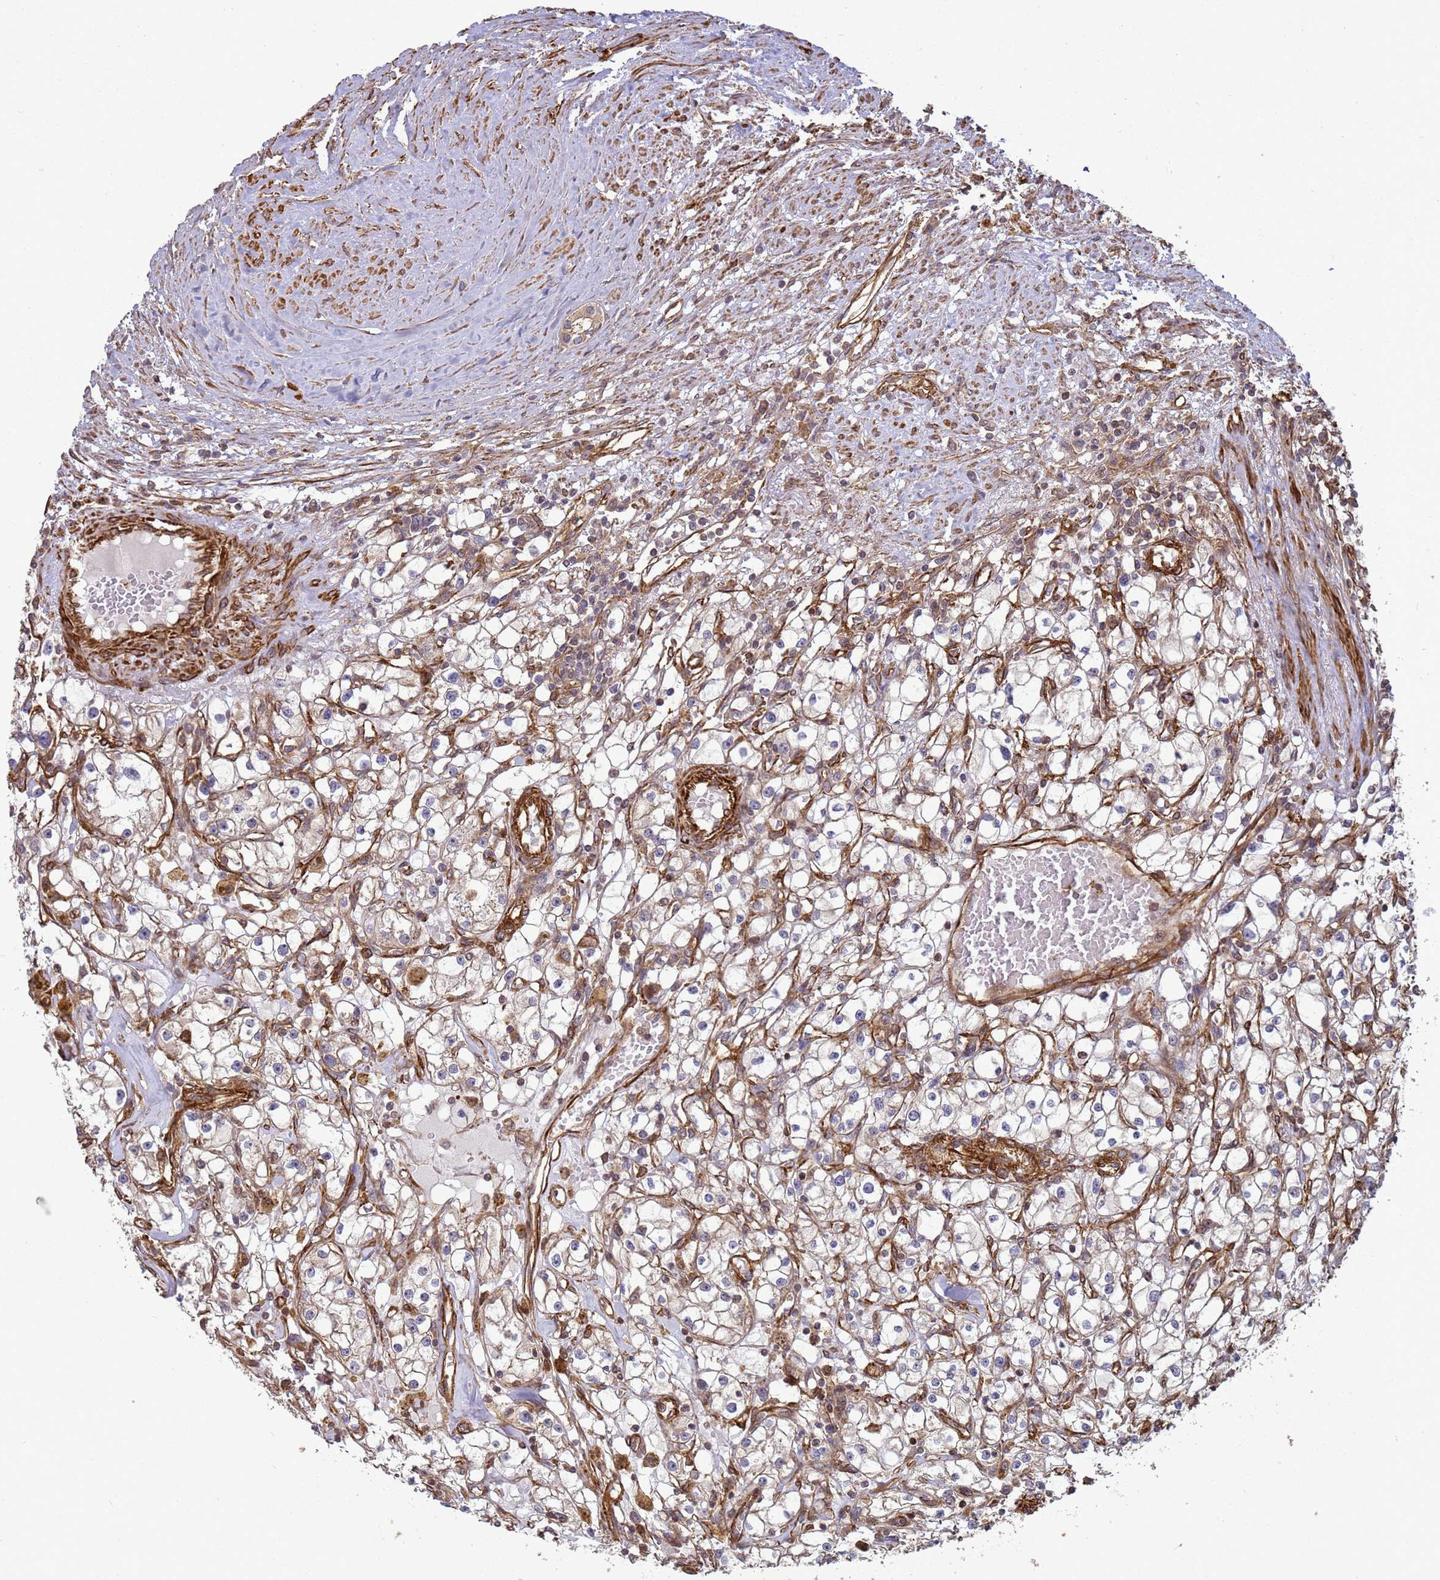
{"staining": {"intensity": "weak", "quantity": "25%-75%", "location": "cytoplasmic/membranous"}, "tissue": "renal cancer", "cell_type": "Tumor cells", "image_type": "cancer", "snomed": [{"axis": "morphology", "description": "Adenocarcinoma, NOS"}, {"axis": "topography", "description": "Kidney"}], "caption": "Tumor cells reveal low levels of weak cytoplasmic/membranous expression in approximately 25%-75% of cells in adenocarcinoma (renal). (Brightfield microscopy of DAB IHC at high magnification).", "gene": "CNOT1", "patient": {"sex": "male", "age": 56}}